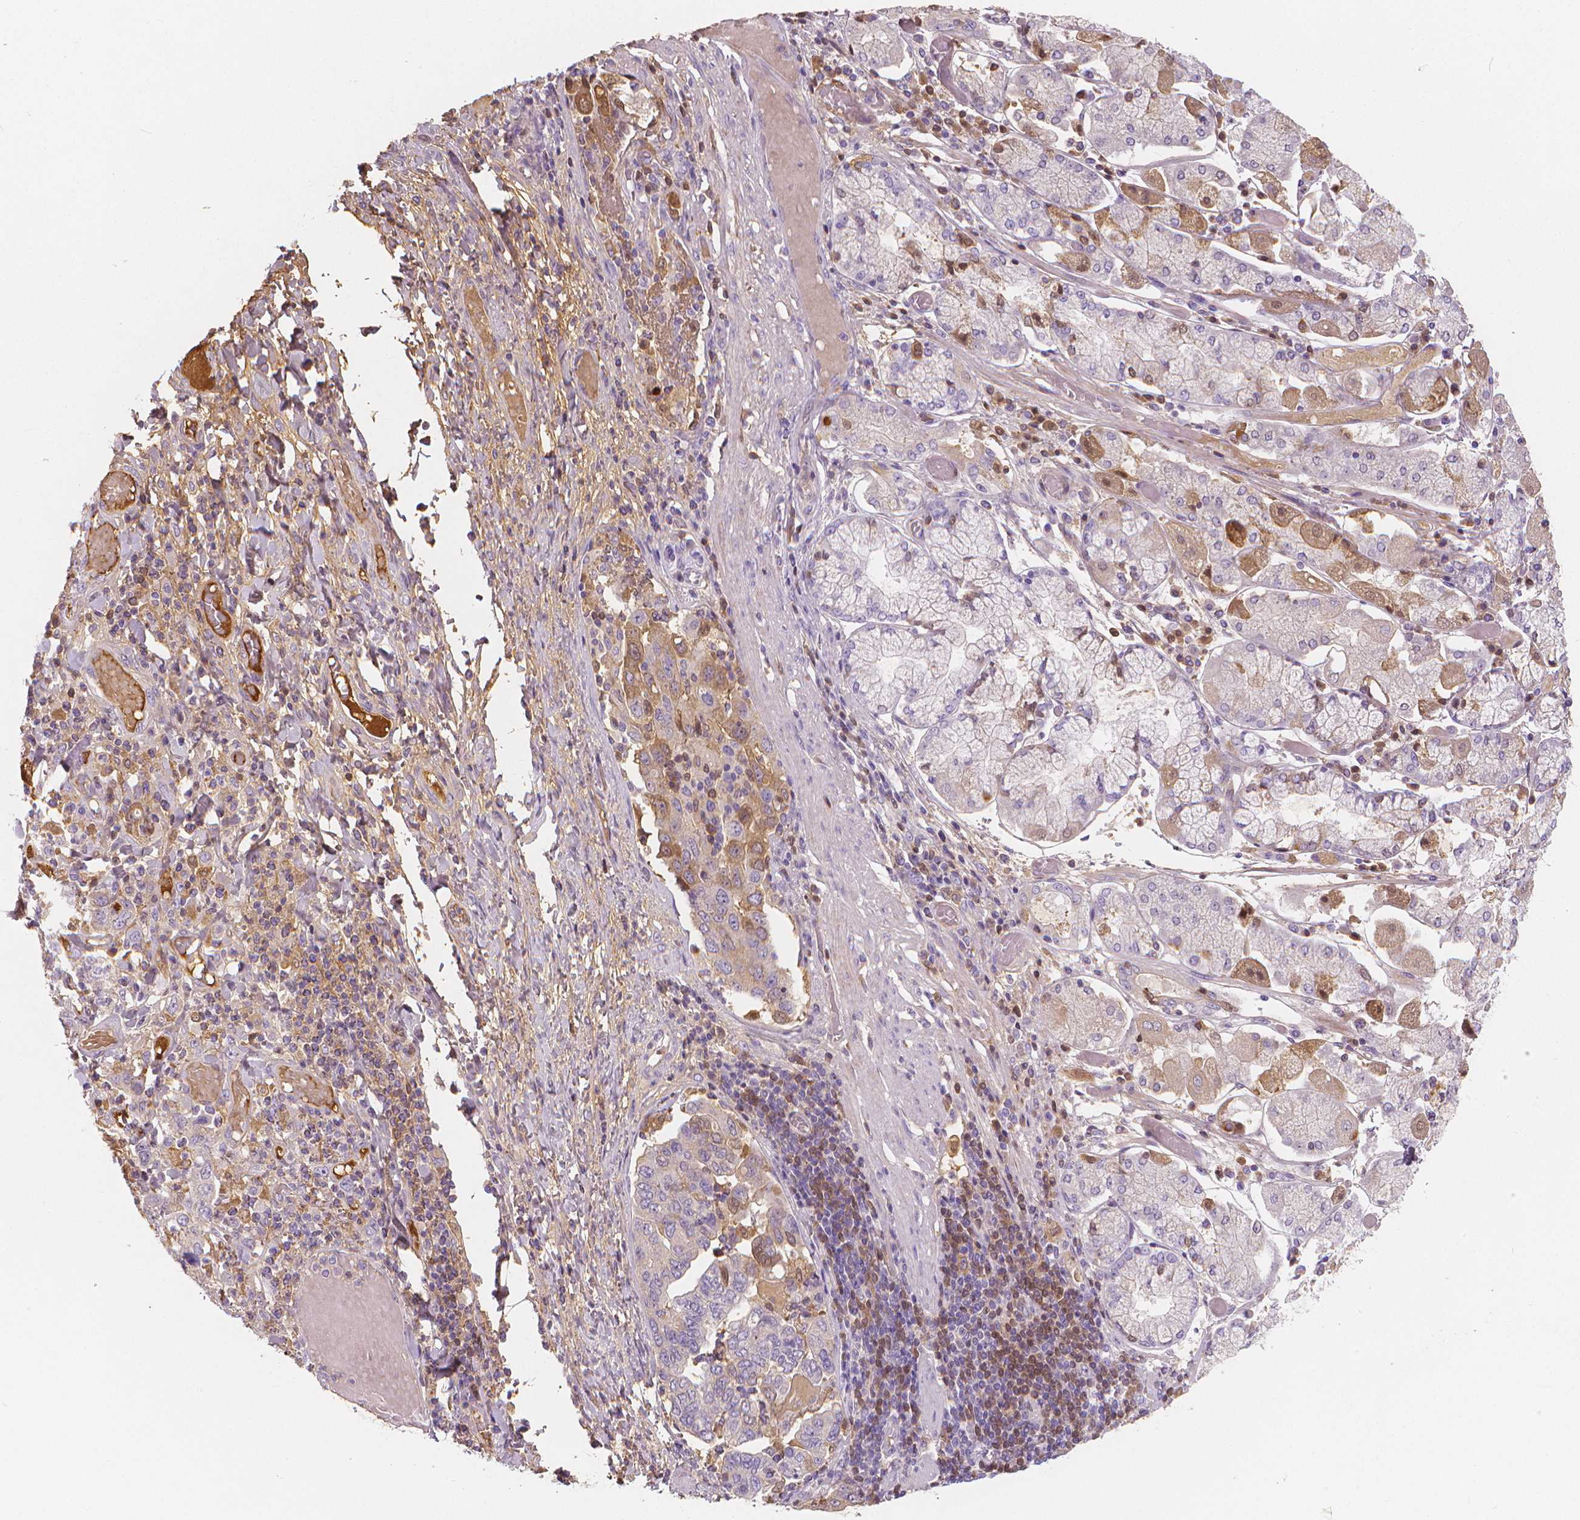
{"staining": {"intensity": "moderate", "quantity": "25%-75%", "location": "cytoplasmic/membranous"}, "tissue": "stomach cancer", "cell_type": "Tumor cells", "image_type": "cancer", "snomed": [{"axis": "morphology", "description": "Adenocarcinoma, NOS"}, {"axis": "topography", "description": "Stomach, upper"}, {"axis": "topography", "description": "Stomach"}], "caption": "Immunohistochemistry (IHC) (DAB) staining of stomach adenocarcinoma demonstrates moderate cytoplasmic/membranous protein positivity in about 25%-75% of tumor cells. Nuclei are stained in blue.", "gene": "APOA4", "patient": {"sex": "male", "age": 62}}